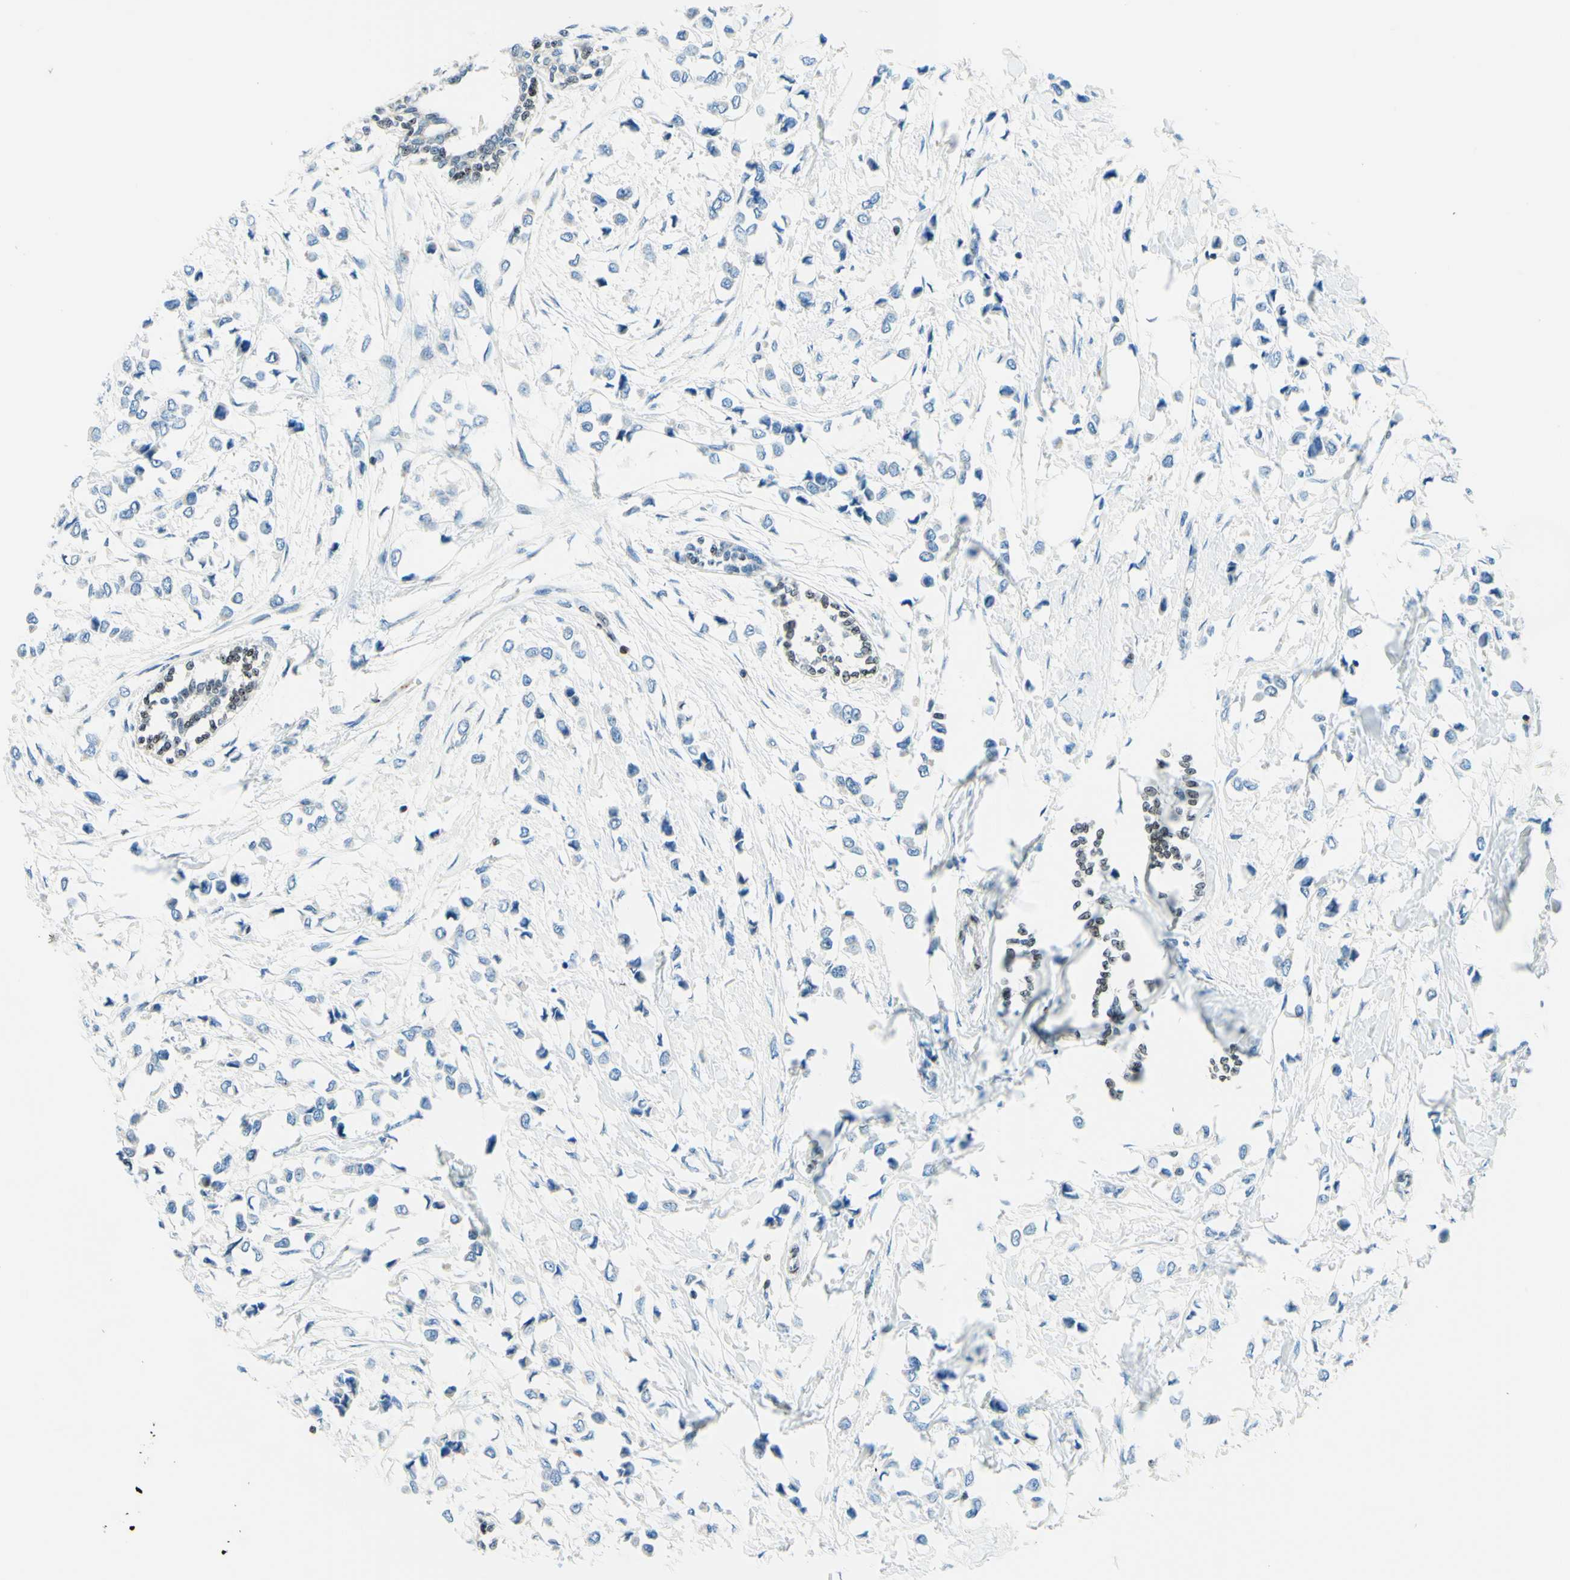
{"staining": {"intensity": "negative", "quantity": "none", "location": "none"}, "tissue": "breast cancer", "cell_type": "Tumor cells", "image_type": "cancer", "snomed": [{"axis": "morphology", "description": "Lobular carcinoma"}, {"axis": "topography", "description": "Breast"}], "caption": "An image of human breast lobular carcinoma is negative for staining in tumor cells.", "gene": "CBX7", "patient": {"sex": "female", "age": 51}}